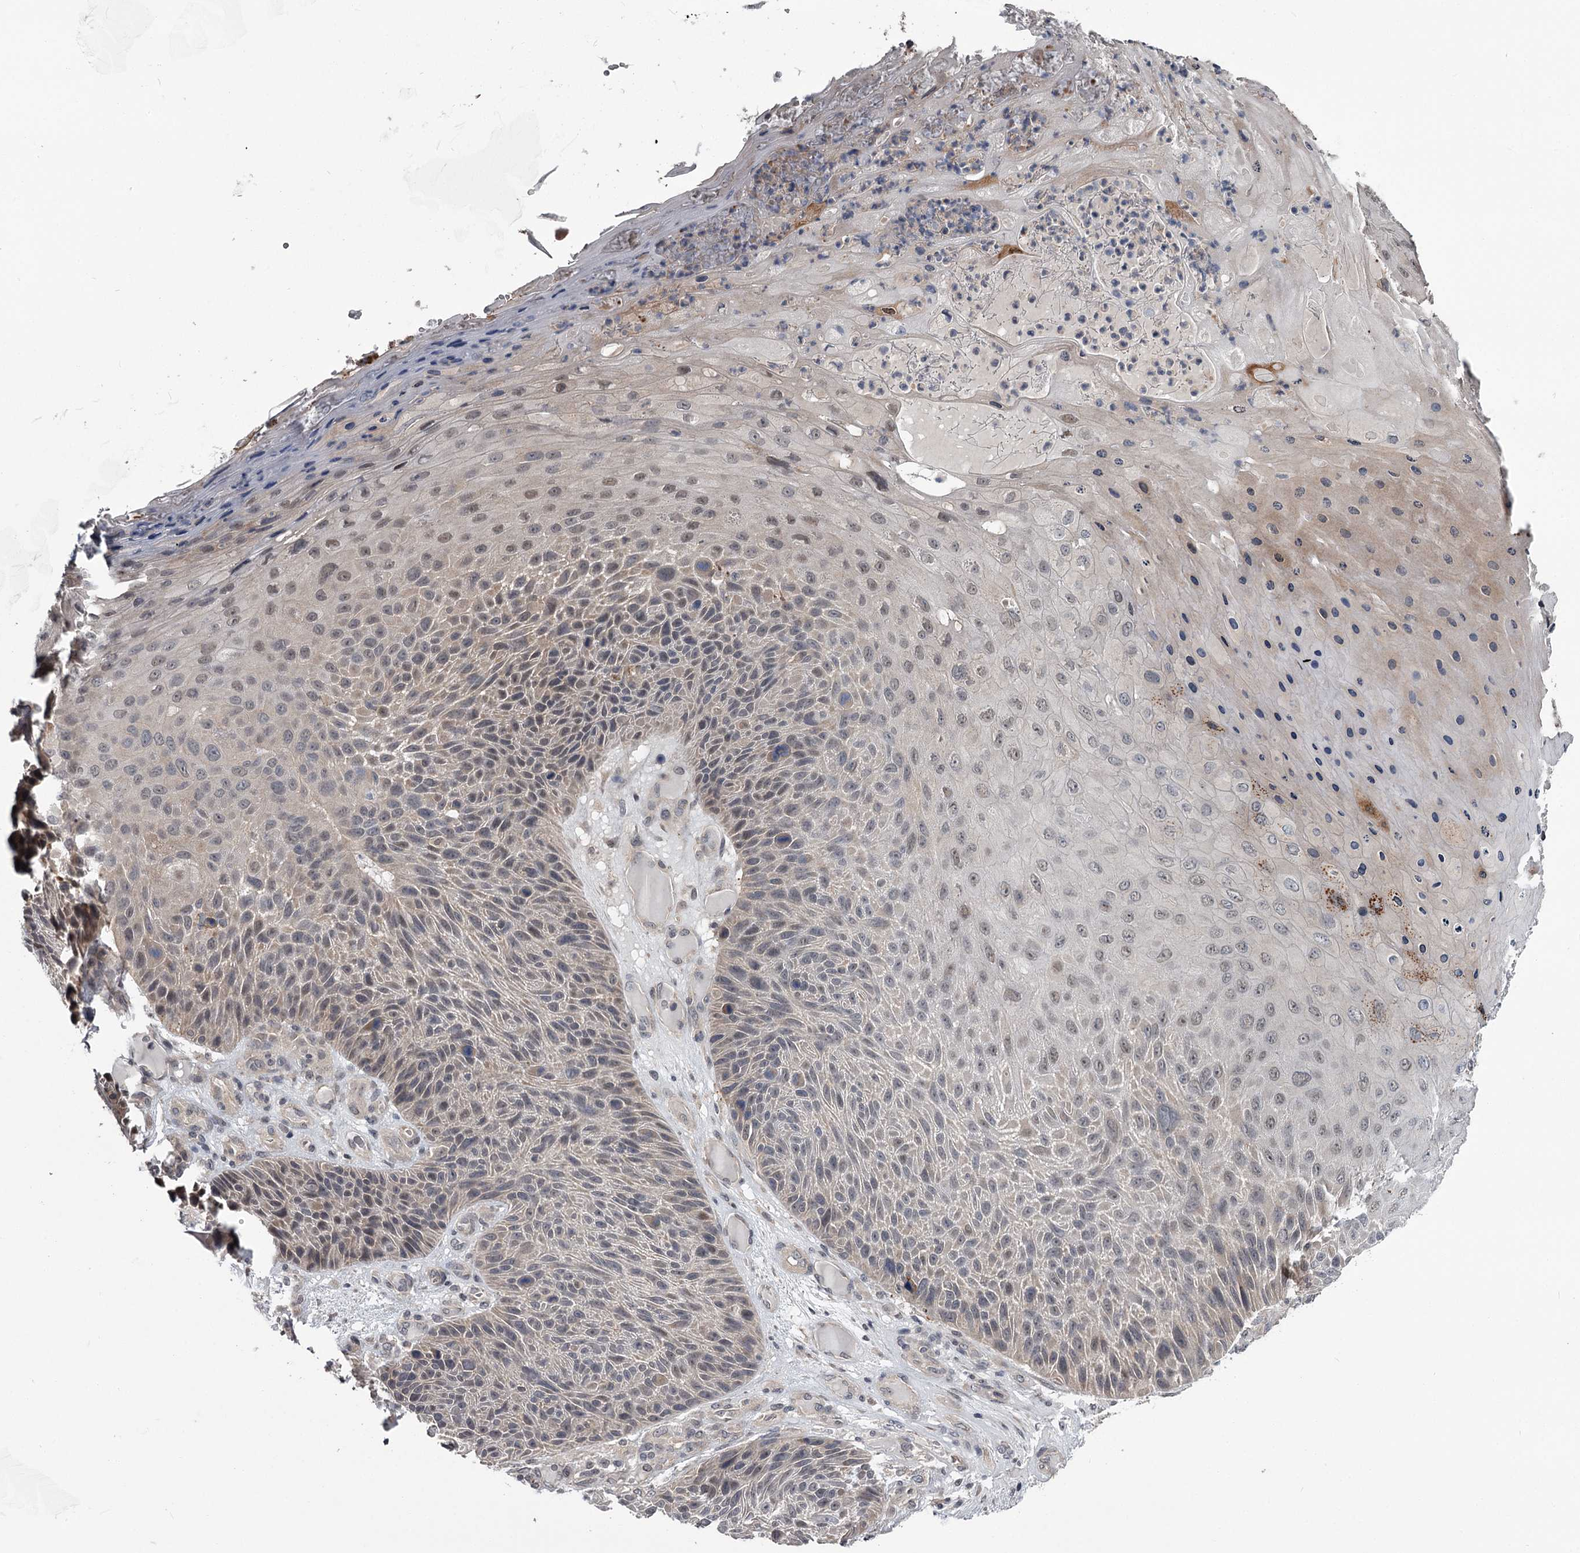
{"staining": {"intensity": "negative", "quantity": "none", "location": "none"}, "tissue": "skin cancer", "cell_type": "Tumor cells", "image_type": "cancer", "snomed": [{"axis": "morphology", "description": "Squamous cell carcinoma, NOS"}, {"axis": "topography", "description": "Skin"}], "caption": "Micrograph shows no protein staining in tumor cells of skin cancer tissue. (DAB (3,3'-diaminobenzidine) immunohistochemistry (IHC), high magnification).", "gene": "DAO", "patient": {"sex": "female", "age": 88}}